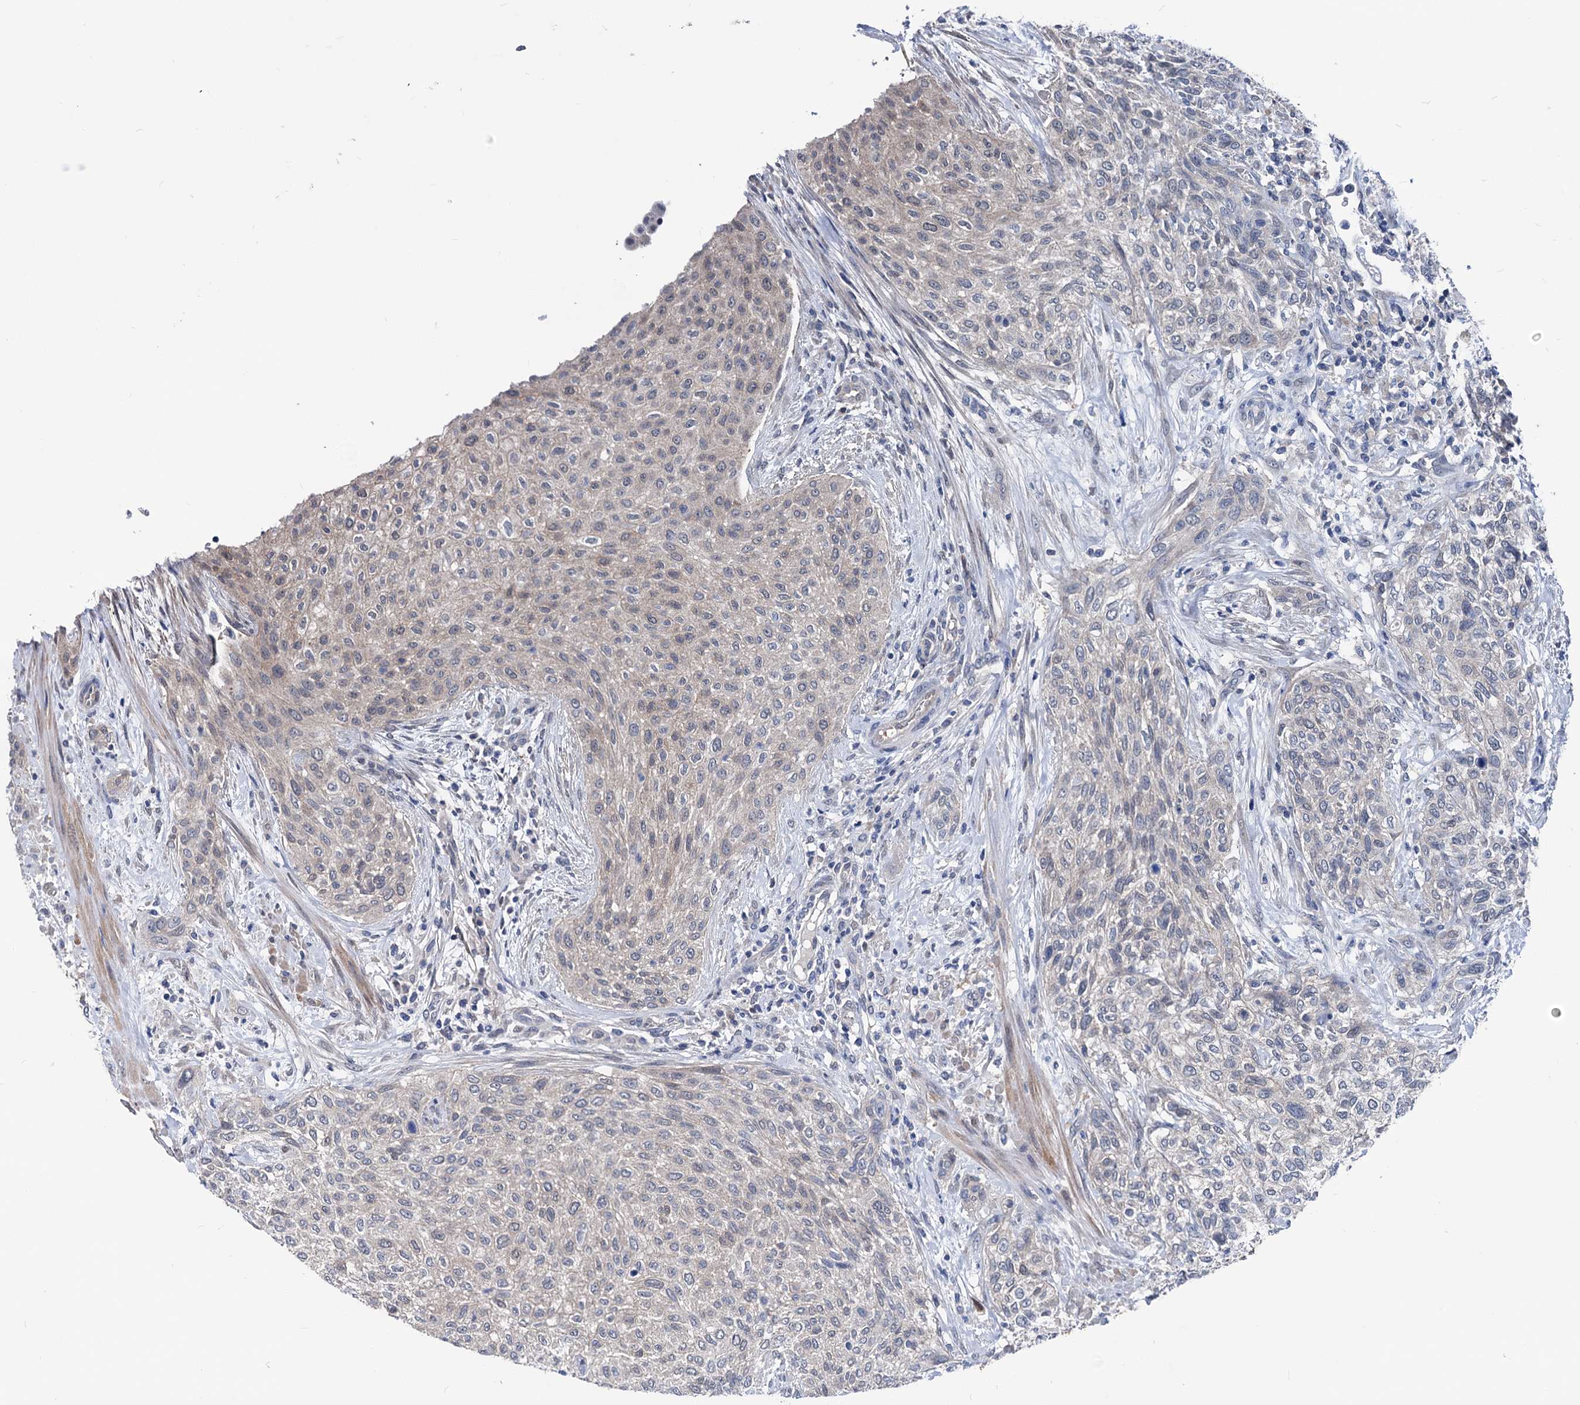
{"staining": {"intensity": "moderate", "quantity": "25%-75%", "location": "cytoplasmic/membranous,nuclear"}, "tissue": "urothelial cancer", "cell_type": "Tumor cells", "image_type": "cancer", "snomed": [{"axis": "morphology", "description": "Normal tissue, NOS"}, {"axis": "morphology", "description": "Urothelial carcinoma, NOS"}, {"axis": "topography", "description": "Urinary bladder"}, {"axis": "topography", "description": "Peripheral nerve tissue"}], "caption": "Immunohistochemistry (IHC) of urothelial cancer displays medium levels of moderate cytoplasmic/membranous and nuclear expression in about 25%-75% of tumor cells.", "gene": "GLO1", "patient": {"sex": "male", "age": 35}}